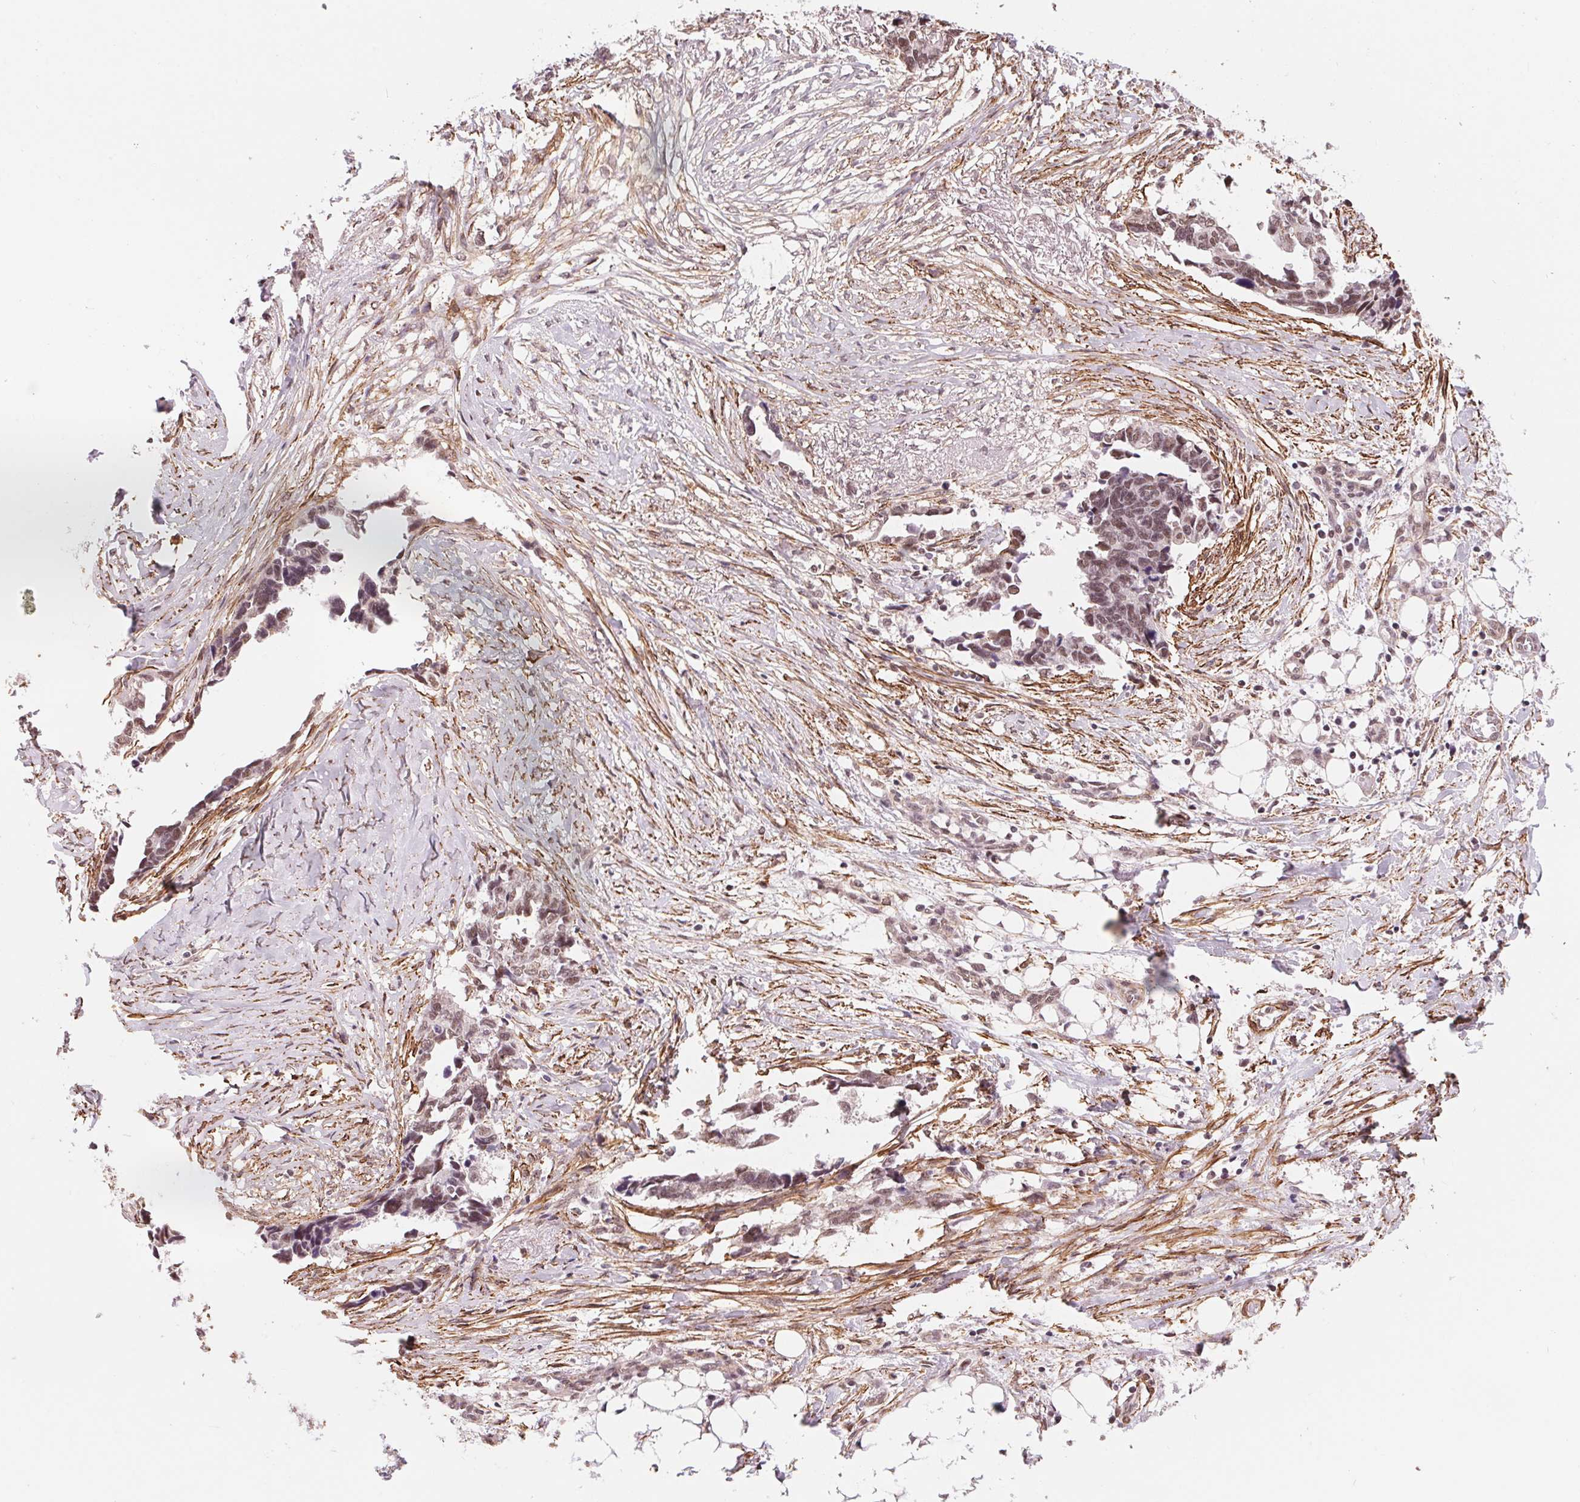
{"staining": {"intensity": "weak", "quantity": ">75%", "location": "nuclear"}, "tissue": "ovarian cancer", "cell_type": "Tumor cells", "image_type": "cancer", "snomed": [{"axis": "morphology", "description": "Cystadenocarcinoma, serous, NOS"}, {"axis": "topography", "description": "Ovary"}], "caption": "Serous cystadenocarcinoma (ovarian) was stained to show a protein in brown. There is low levels of weak nuclear expression in approximately >75% of tumor cells.", "gene": "BCAT1", "patient": {"sex": "female", "age": 69}}